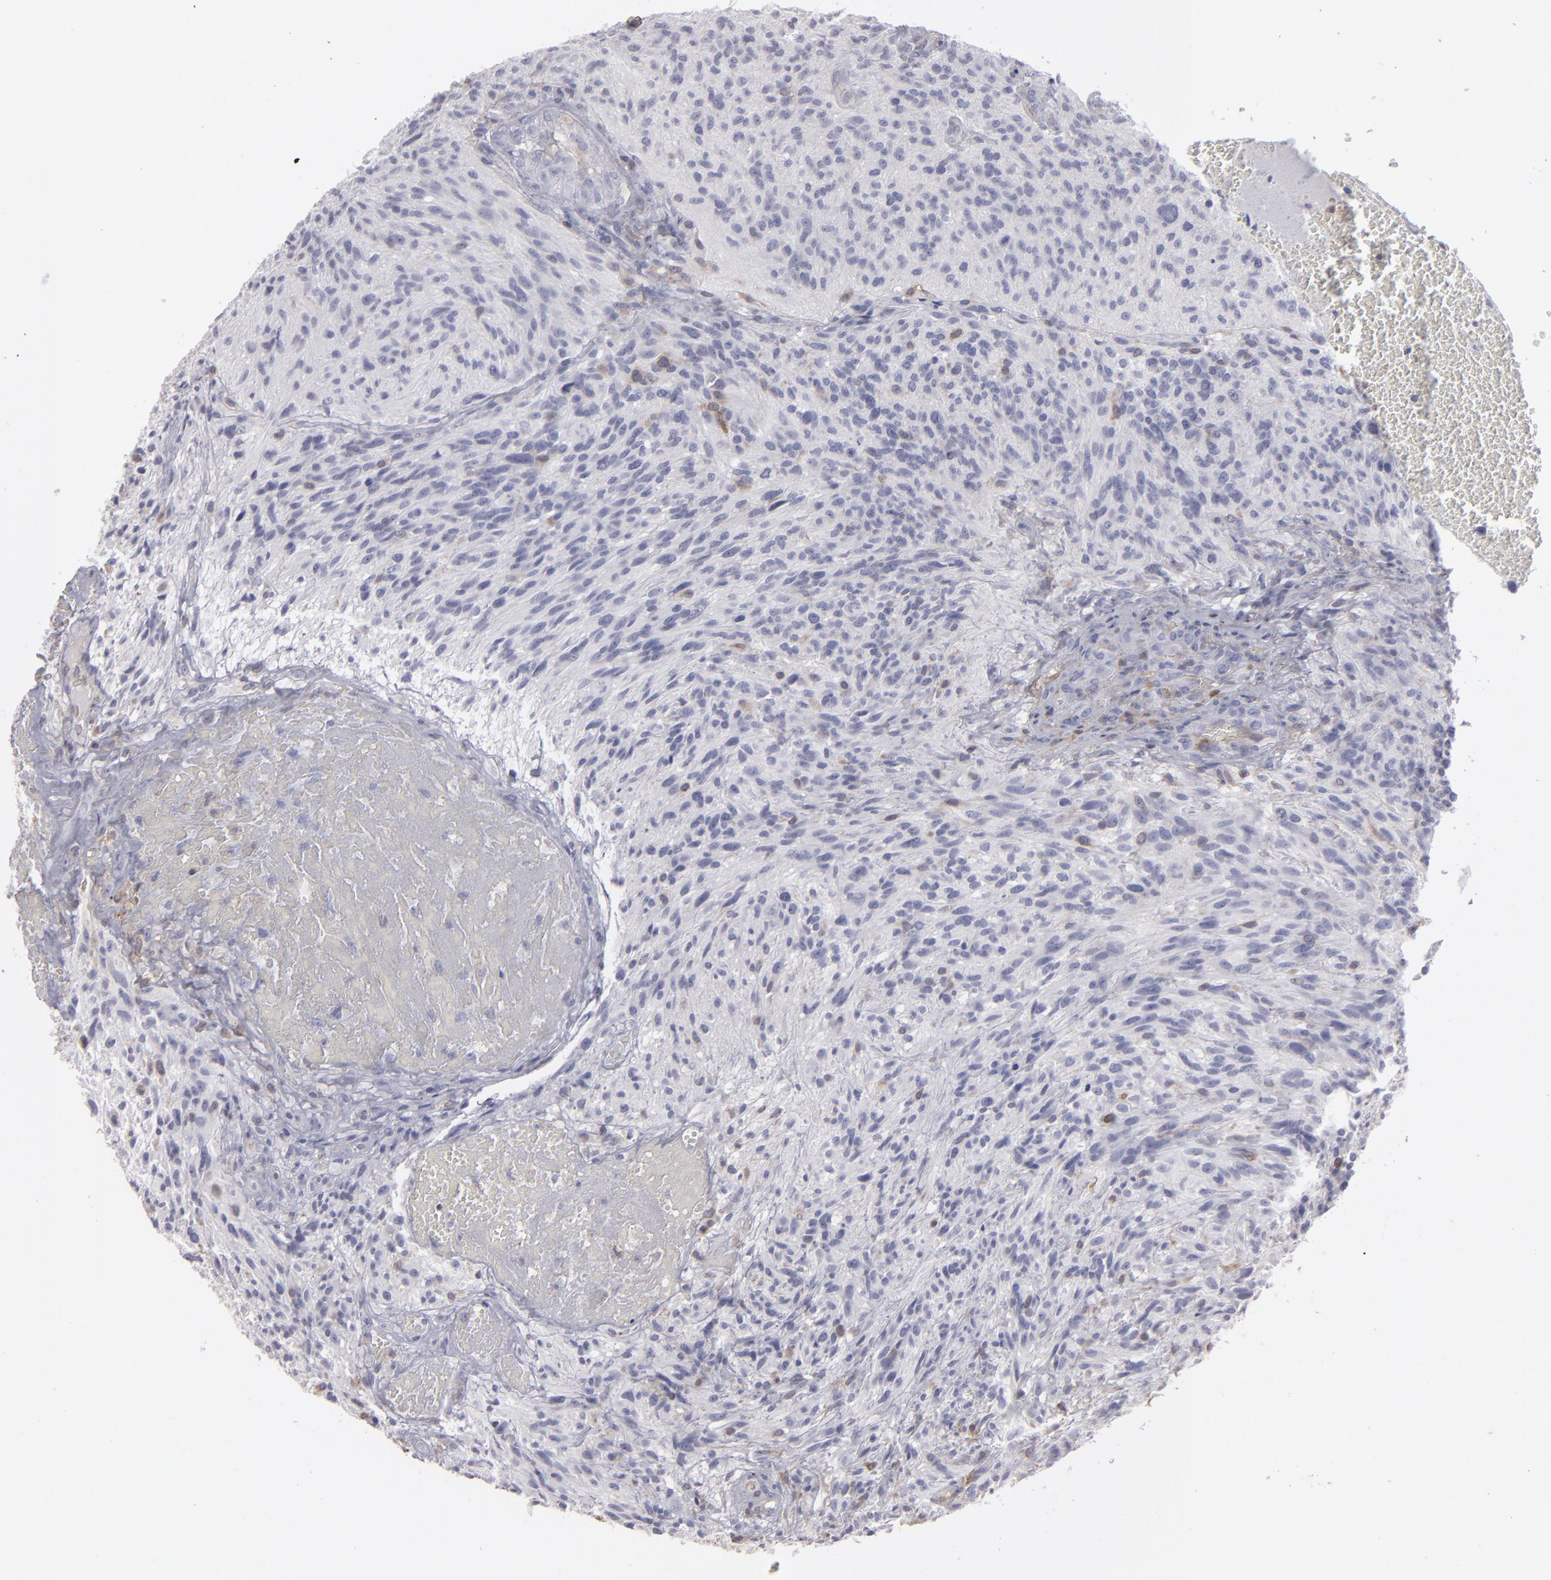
{"staining": {"intensity": "weak", "quantity": "<25%", "location": "cytoplasmic/membranous"}, "tissue": "glioma", "cell_type": "Tumor cells", "image_type": "cancer", "snomed": [{"axis": "morphology", "description": "Normal tissue, NOS"}, {"axis": "morphology", "description": "Glioma, malignant, High grade"}, {"axis": "topography", "description": "Cerebral cortex"}], "caption": "Immunohistochemical staining of malignant high-grade glioma exhibits no significant staining in tumor cells.", "gene": "SEMA3G", "patient": {"sex": "male", "age": 75}}